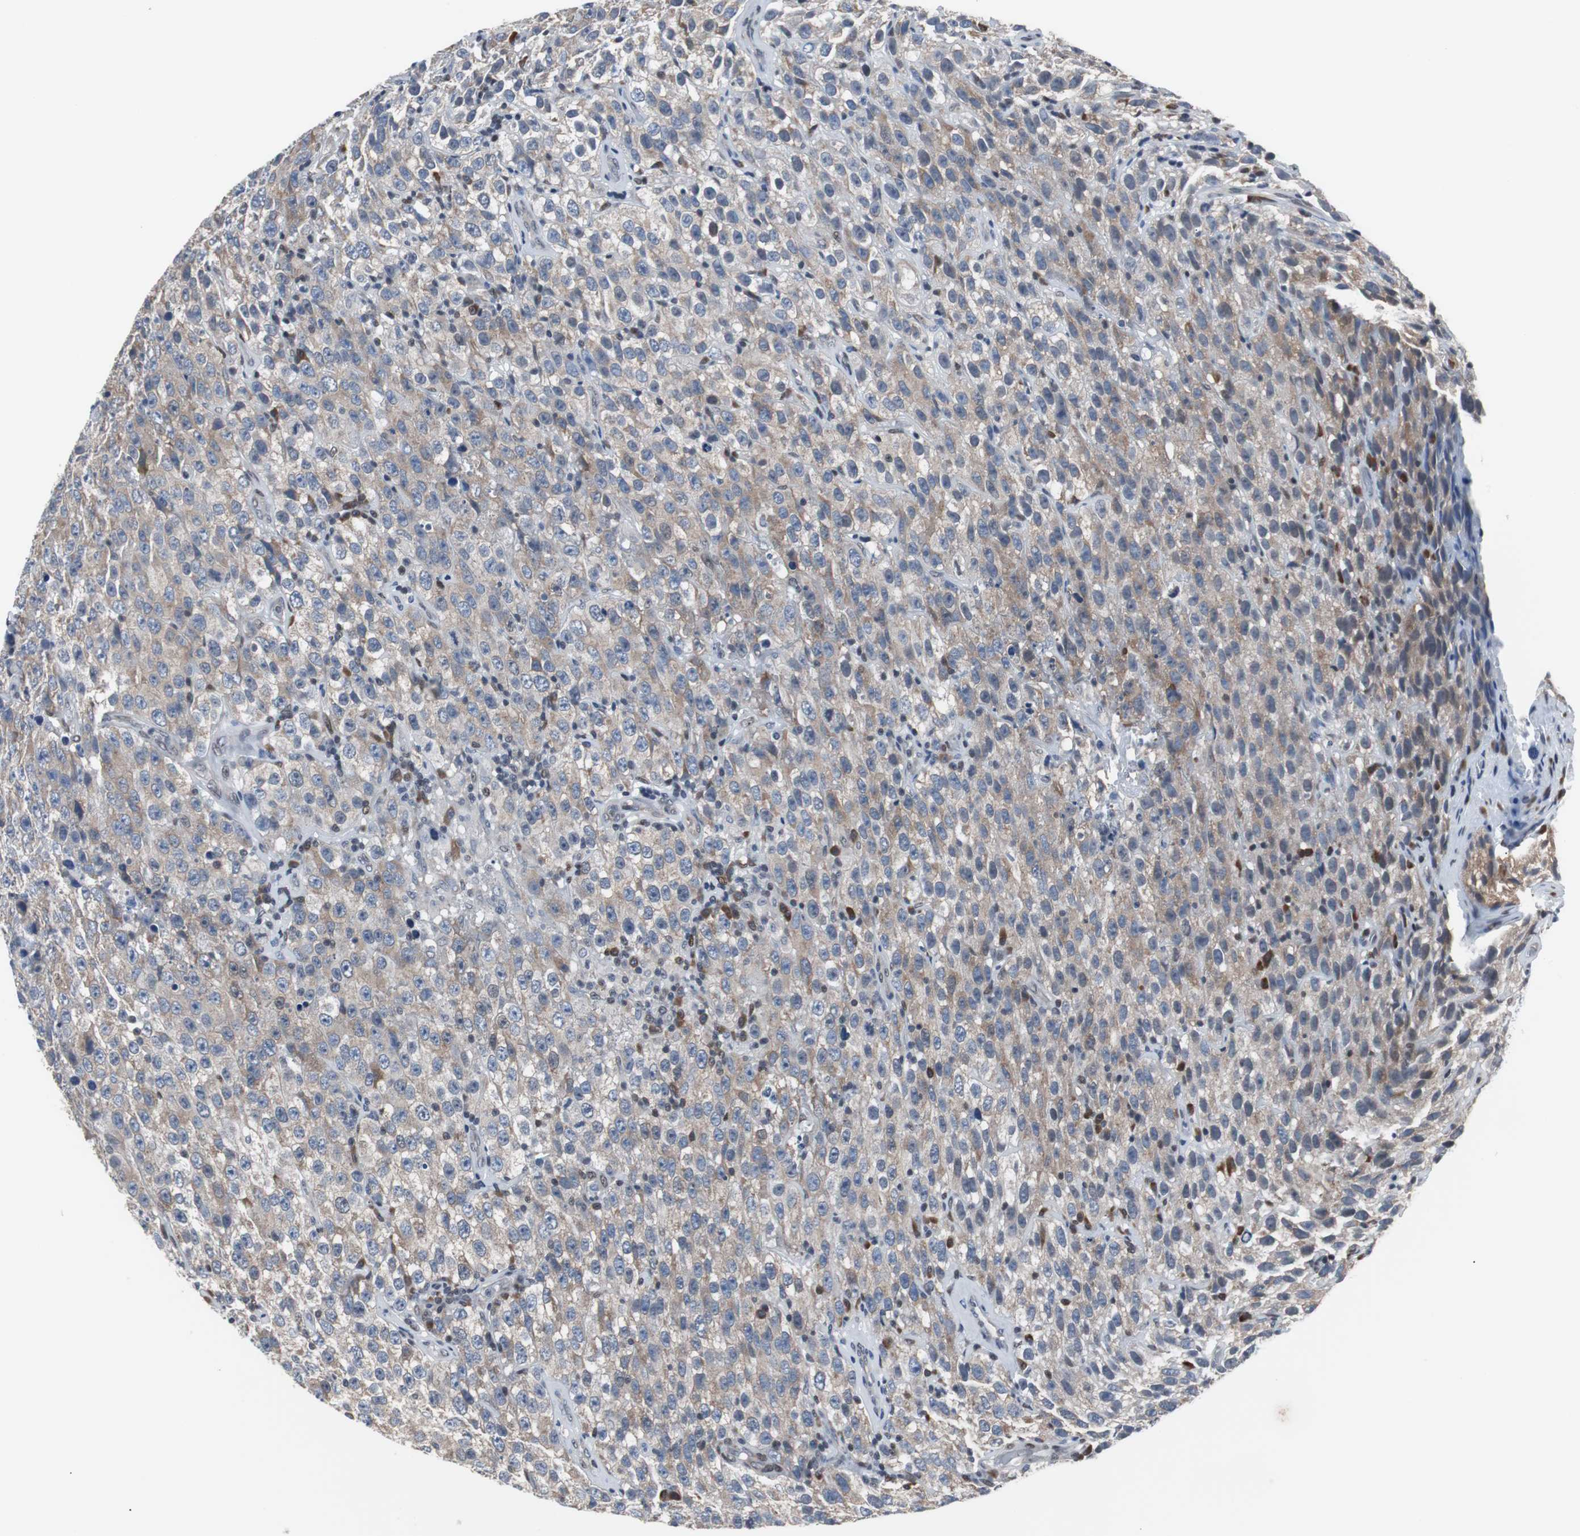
{"staining": {"intensity": "weak", "quantity": ">75%", "location": "cytoplasmic/membranous"}, "tissue": "testis cancer", "cell_type": "Tumor cells", "image_type": "cancer", "snomed": [{"axis": "morphology", "description": "Seminoma, NOS"}, {"axis": "topography", "description": "Testis"}], "caption": "This image shows seminoma (testis) stained with immunohistochemistry (IHC) to label a protein in brown. The cytoplasmic/membranous of tumor cells show weak positivity for the protein. Nuclei are counter-stained blue.", "gene": "ZHX2", "patient": {"sex": "male", "age": 52}}